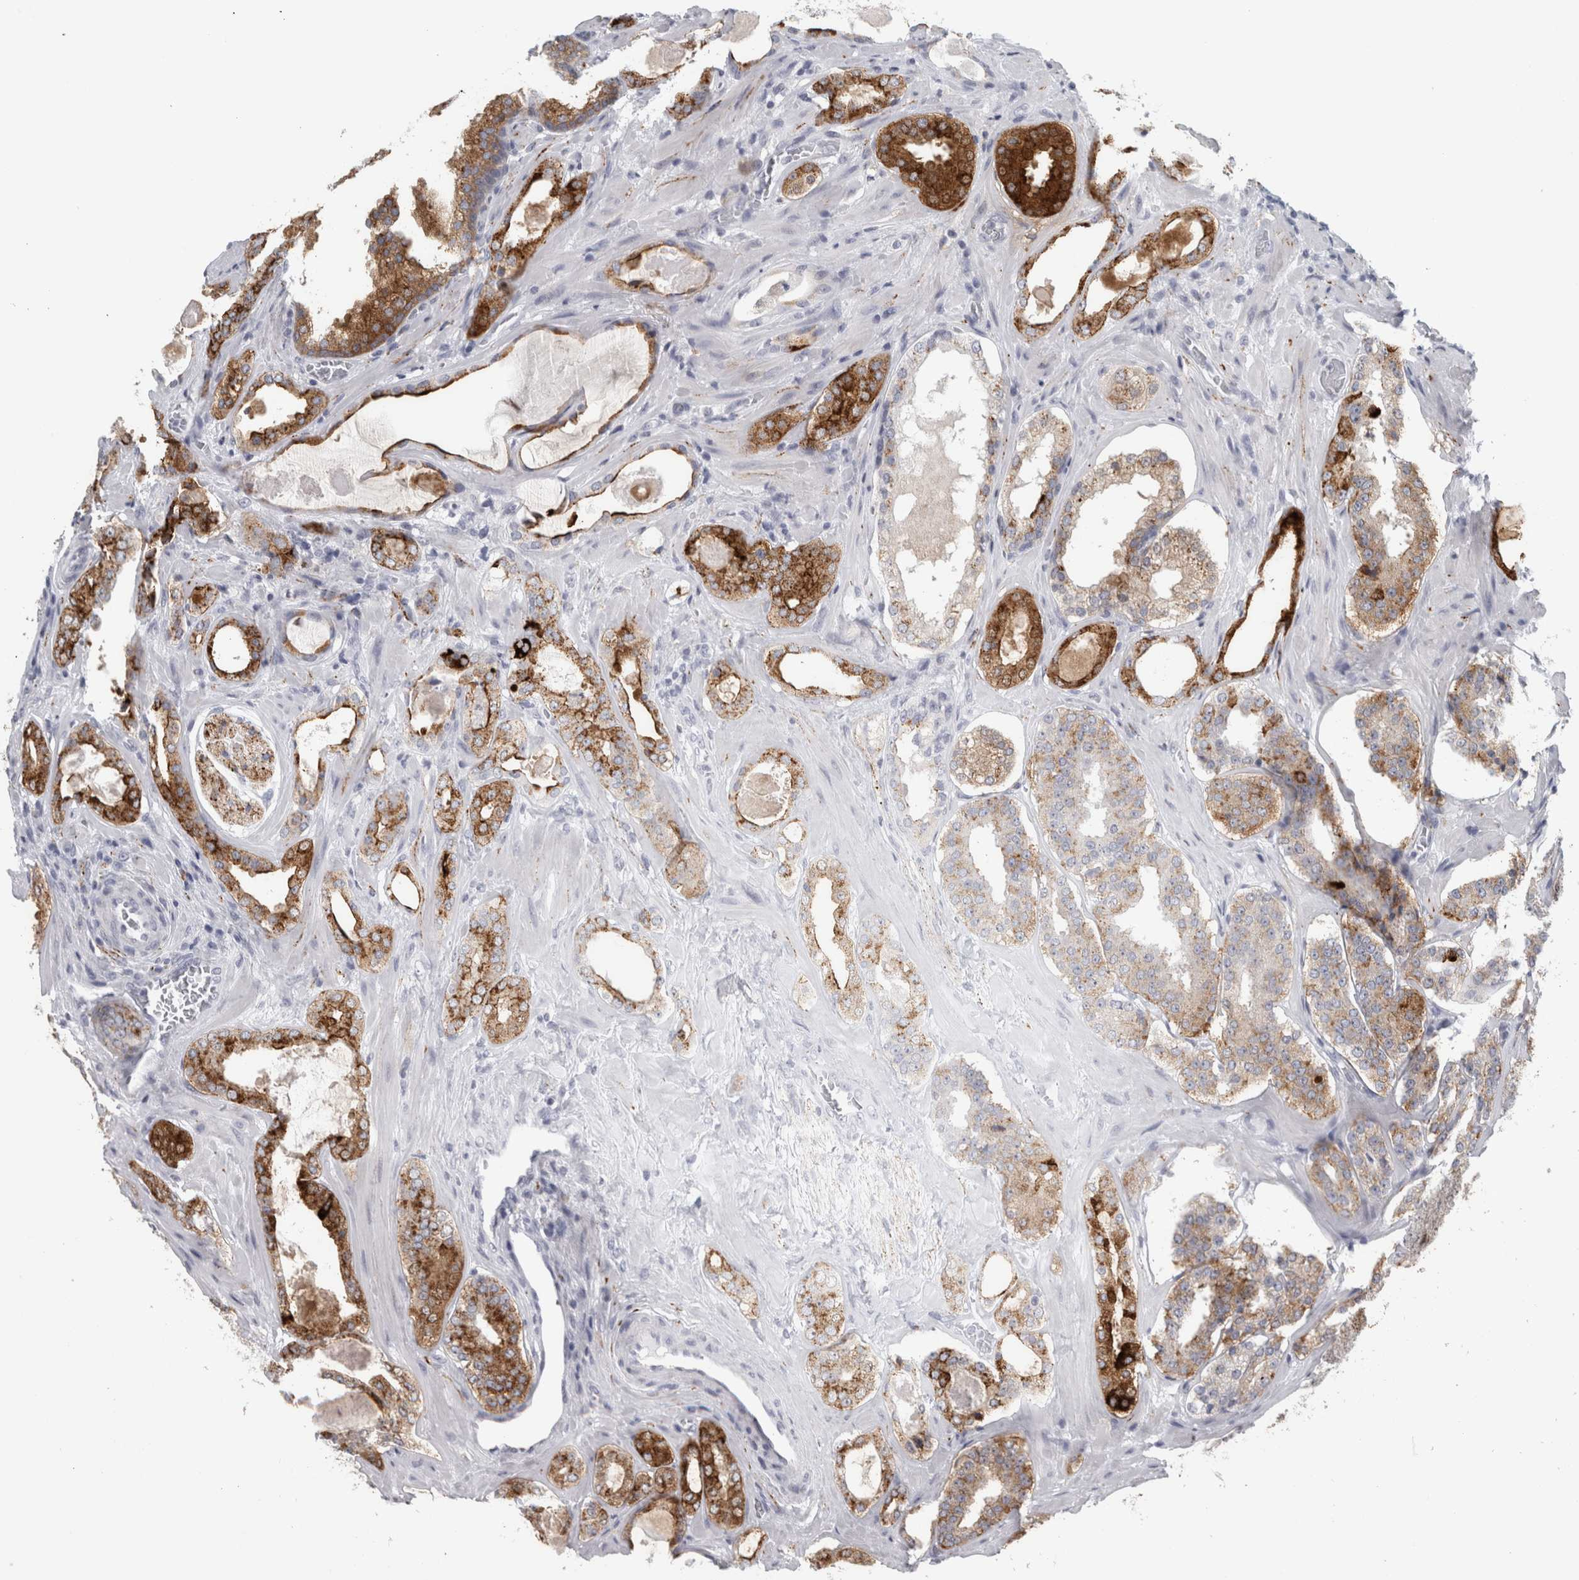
{"staining": {"intensity": "moderate", "quantity": "25%-75%", "location": "cytoplasmic/membranous"}, "tissue": "prostate cancer", "cell_type": "Tumor cells", "image_type": "cancer", "snomed": [{"axis": "morphology", "description": "Adenocarcinoma, High grade"}, {"axis": "topography", "description": "Prostate"}], "caption": "Protein staining demonstrates moderate cytoplasmic/membranous positivity in approximately 25%-75% of tumor cells in adenocarcinoma (high-grade) (prostate).", "gene": "CPE", "patient": {"sex": "male", "age": 60}}